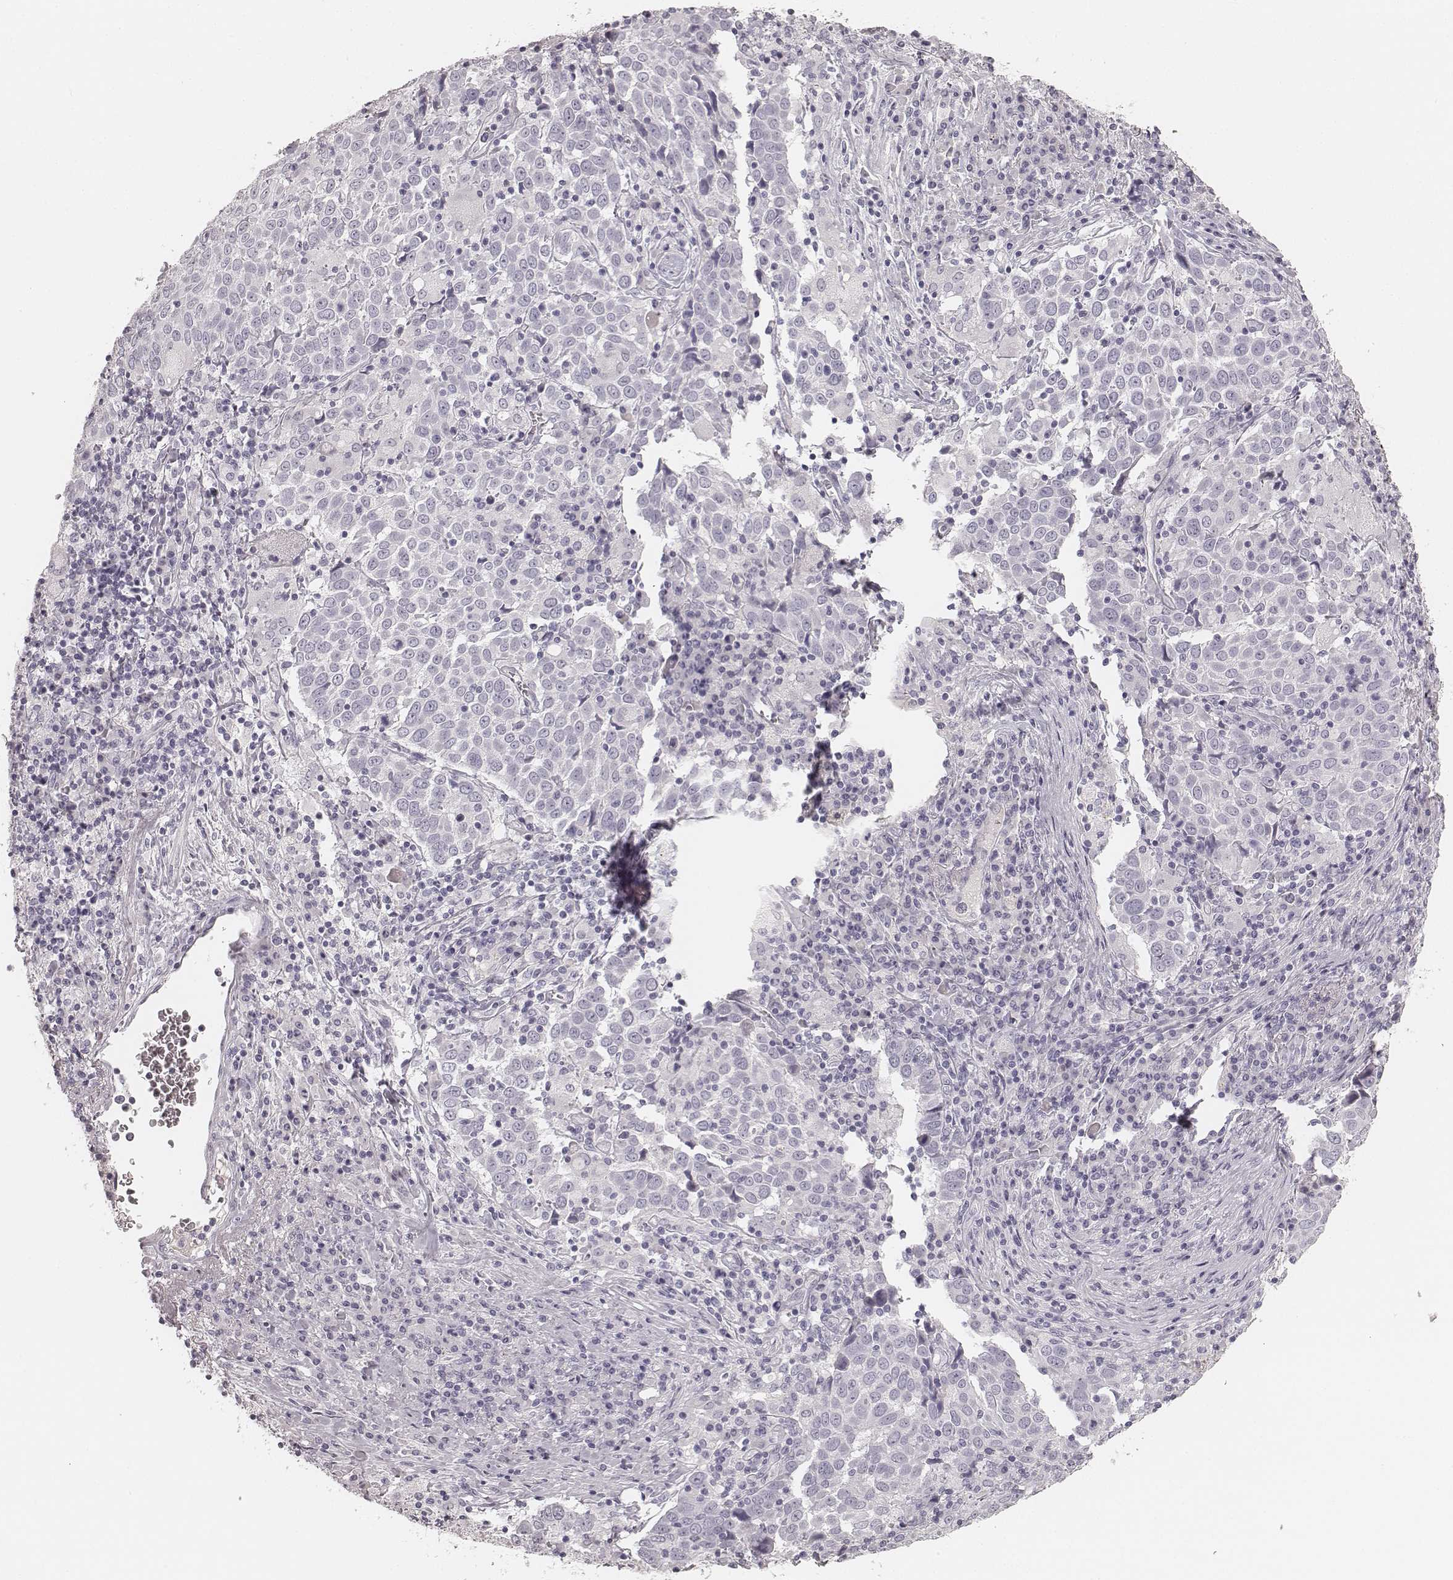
{"staining": {"intensity": "negative", "quantity": "none", "location": "none"}, "tissue": "lung cancer", "cell_type": "Tumor cells", "image_type": "cancer", "snomed": [{"axis": "morphology", "description": "Squamous cell carcinoma, NOS"}, {"axis": "topography", "description": "Lung"}], "caption": "This micrograph is of lung squamous cell carcinoma stained with immunohistochemistry to label a protein in brown with the nuclei are counter-stained blue. There is no positivity in tumor cells.", "gene": "KRT31", "patient": {"sex": "male", "age": 57}}